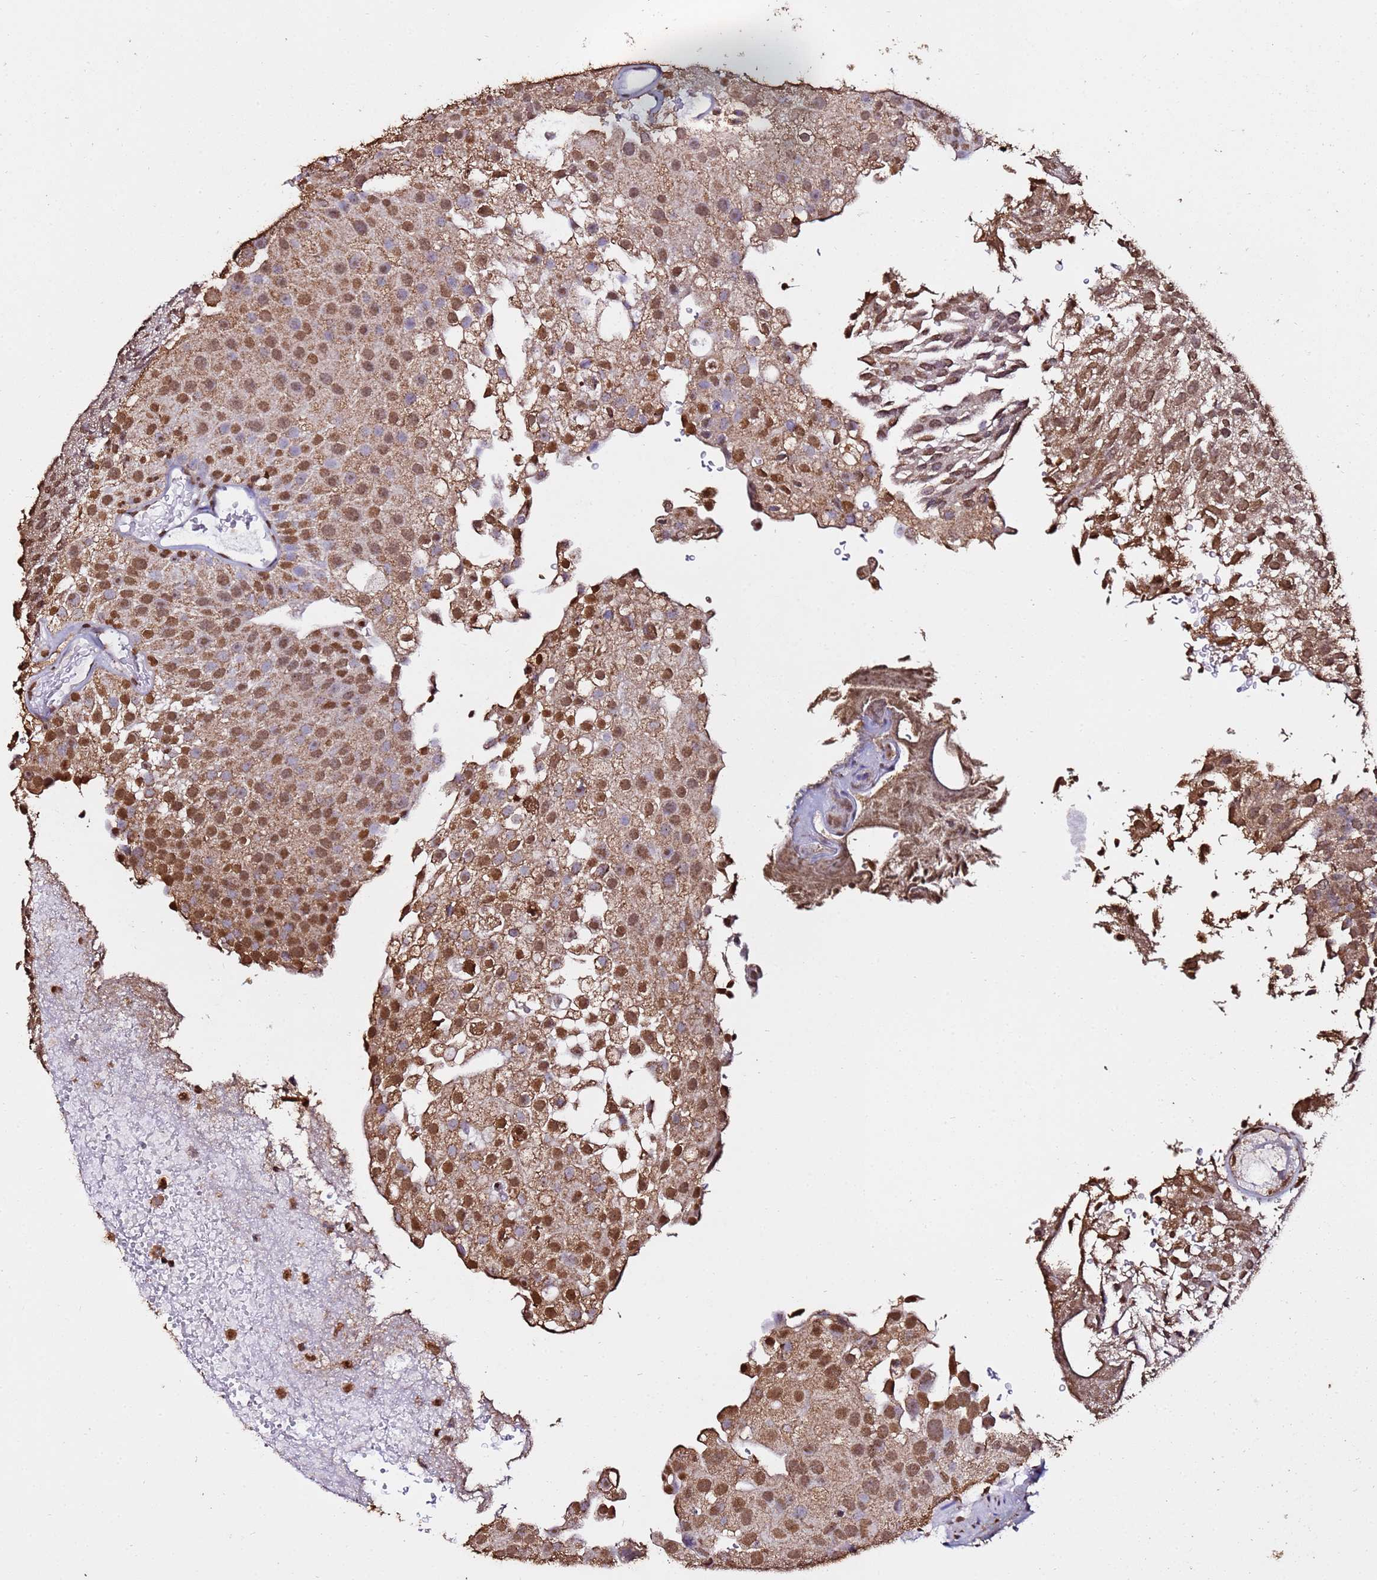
{"staining": {"intensity": "moderate", "quantity": ">75%", "location": "cytoplasmic/membranous,nuclear"}, "tissue": "urothelial cancer", "cell_type": "Tumor cells", "image_type": "cancer", "snomed": [{"axis": "morphology", "description": "Urothelial carcinoma, Low grade"}, {"axis": "topography", "description": "Urinary bladder"}], "caption": "Immunohistochemistry (IHC) photomicrograph of neoplastic tissue: human low-grade urothelial carcinoma stained using immunohistochemistry (IHC) displays medium levels of moderate protein expression localized specifically in the cytoplasmic/membranous and nuclear of tumor cells, appearing as a cytoplasmic/membranous and nuclear brown color.", "gene": "TRIP6", "patient": {"sex": "male", "age": 78}}